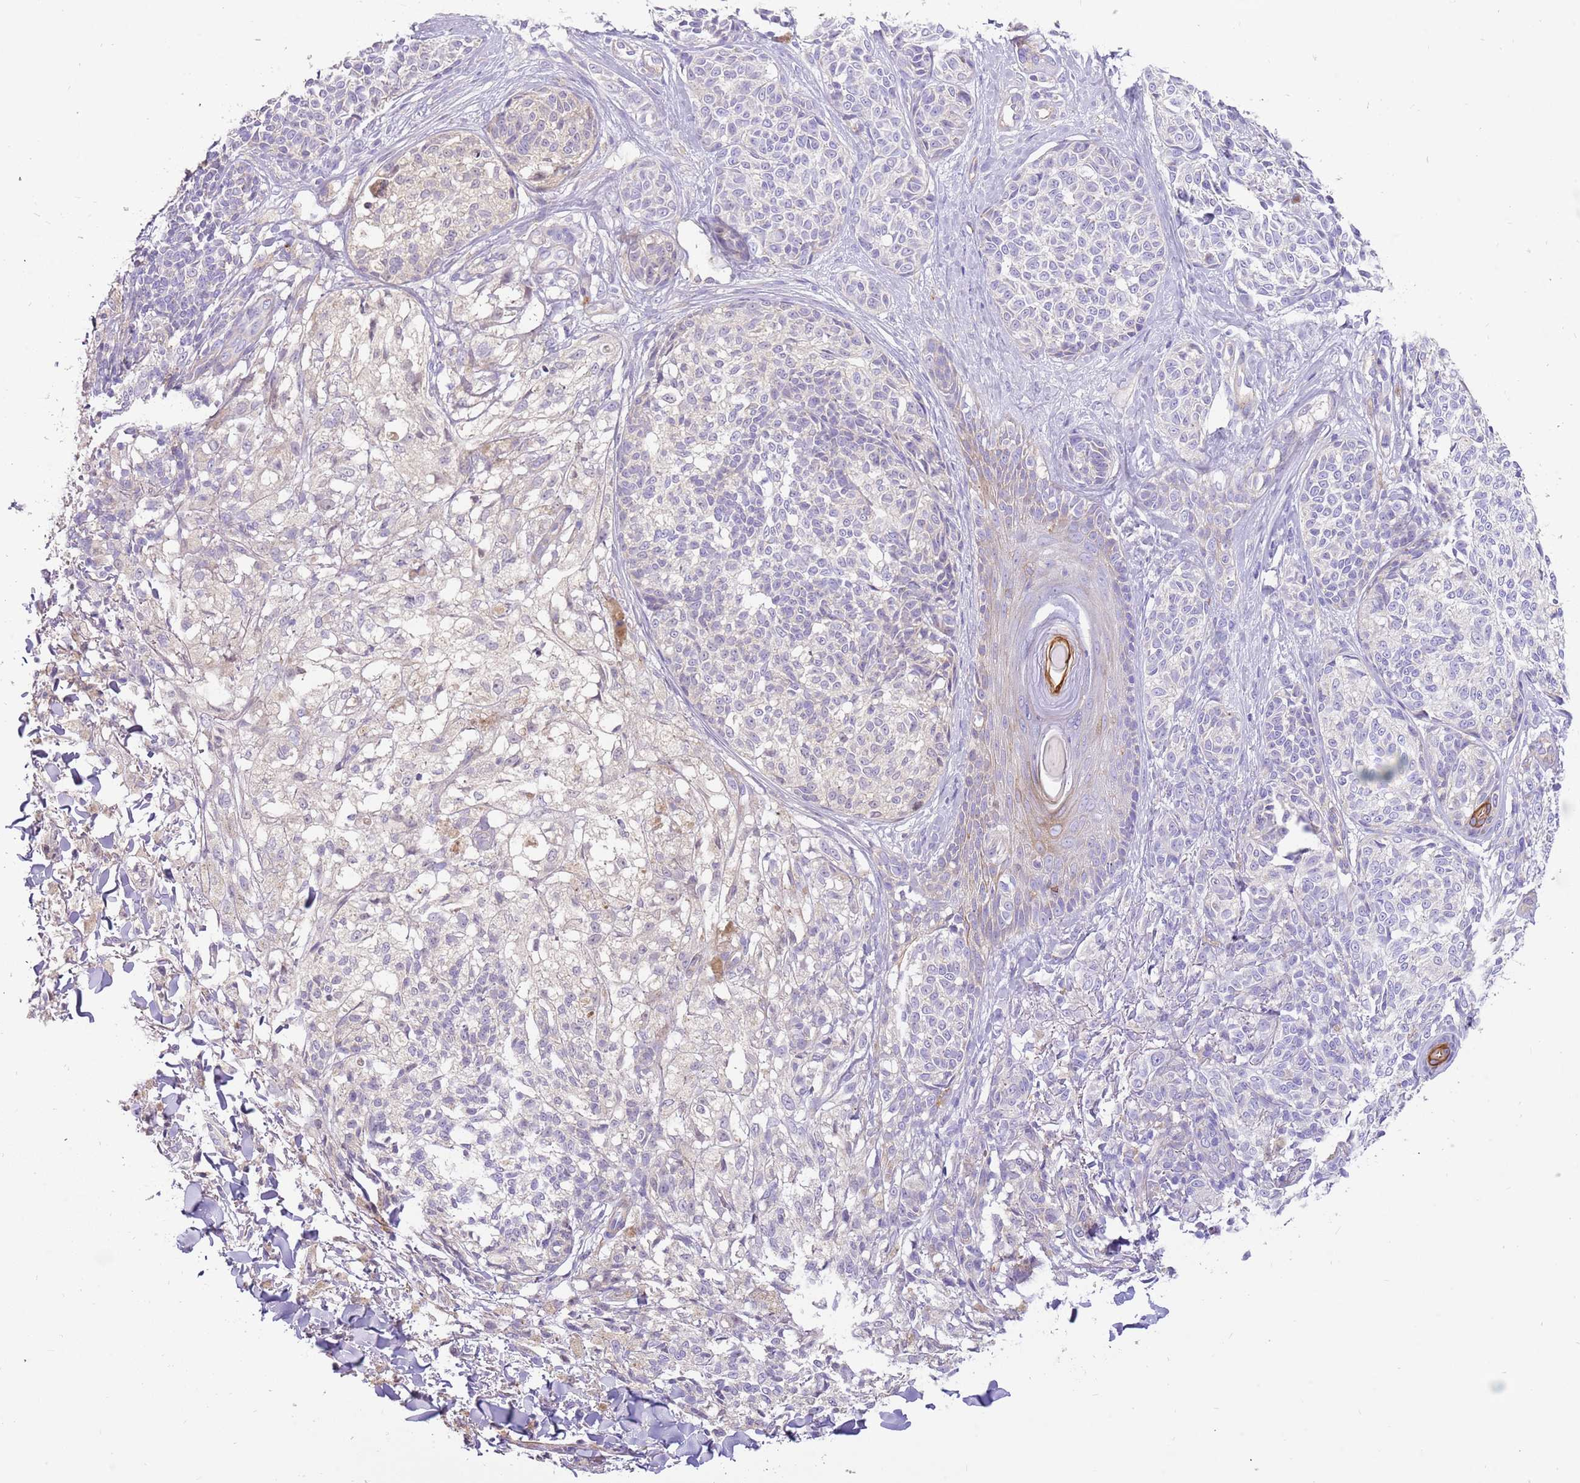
{"staining": {"intensity": "negative", "quantity": "none", "location": "none"}, "tissue": "melanoma", "cell_type": "Tumor cells", "image_type": "cancer", "snomed": [{"axis": "morphology", "description": "Malignant melanoma, NOS"}, {"axis": "topography", "description": "Skin of upper extremity"}], "caption": "Tumor cells show no significant protein positivity in melanoma.", "gene": "SERINC3", "patient": {"sex": "male", "age": 40}}